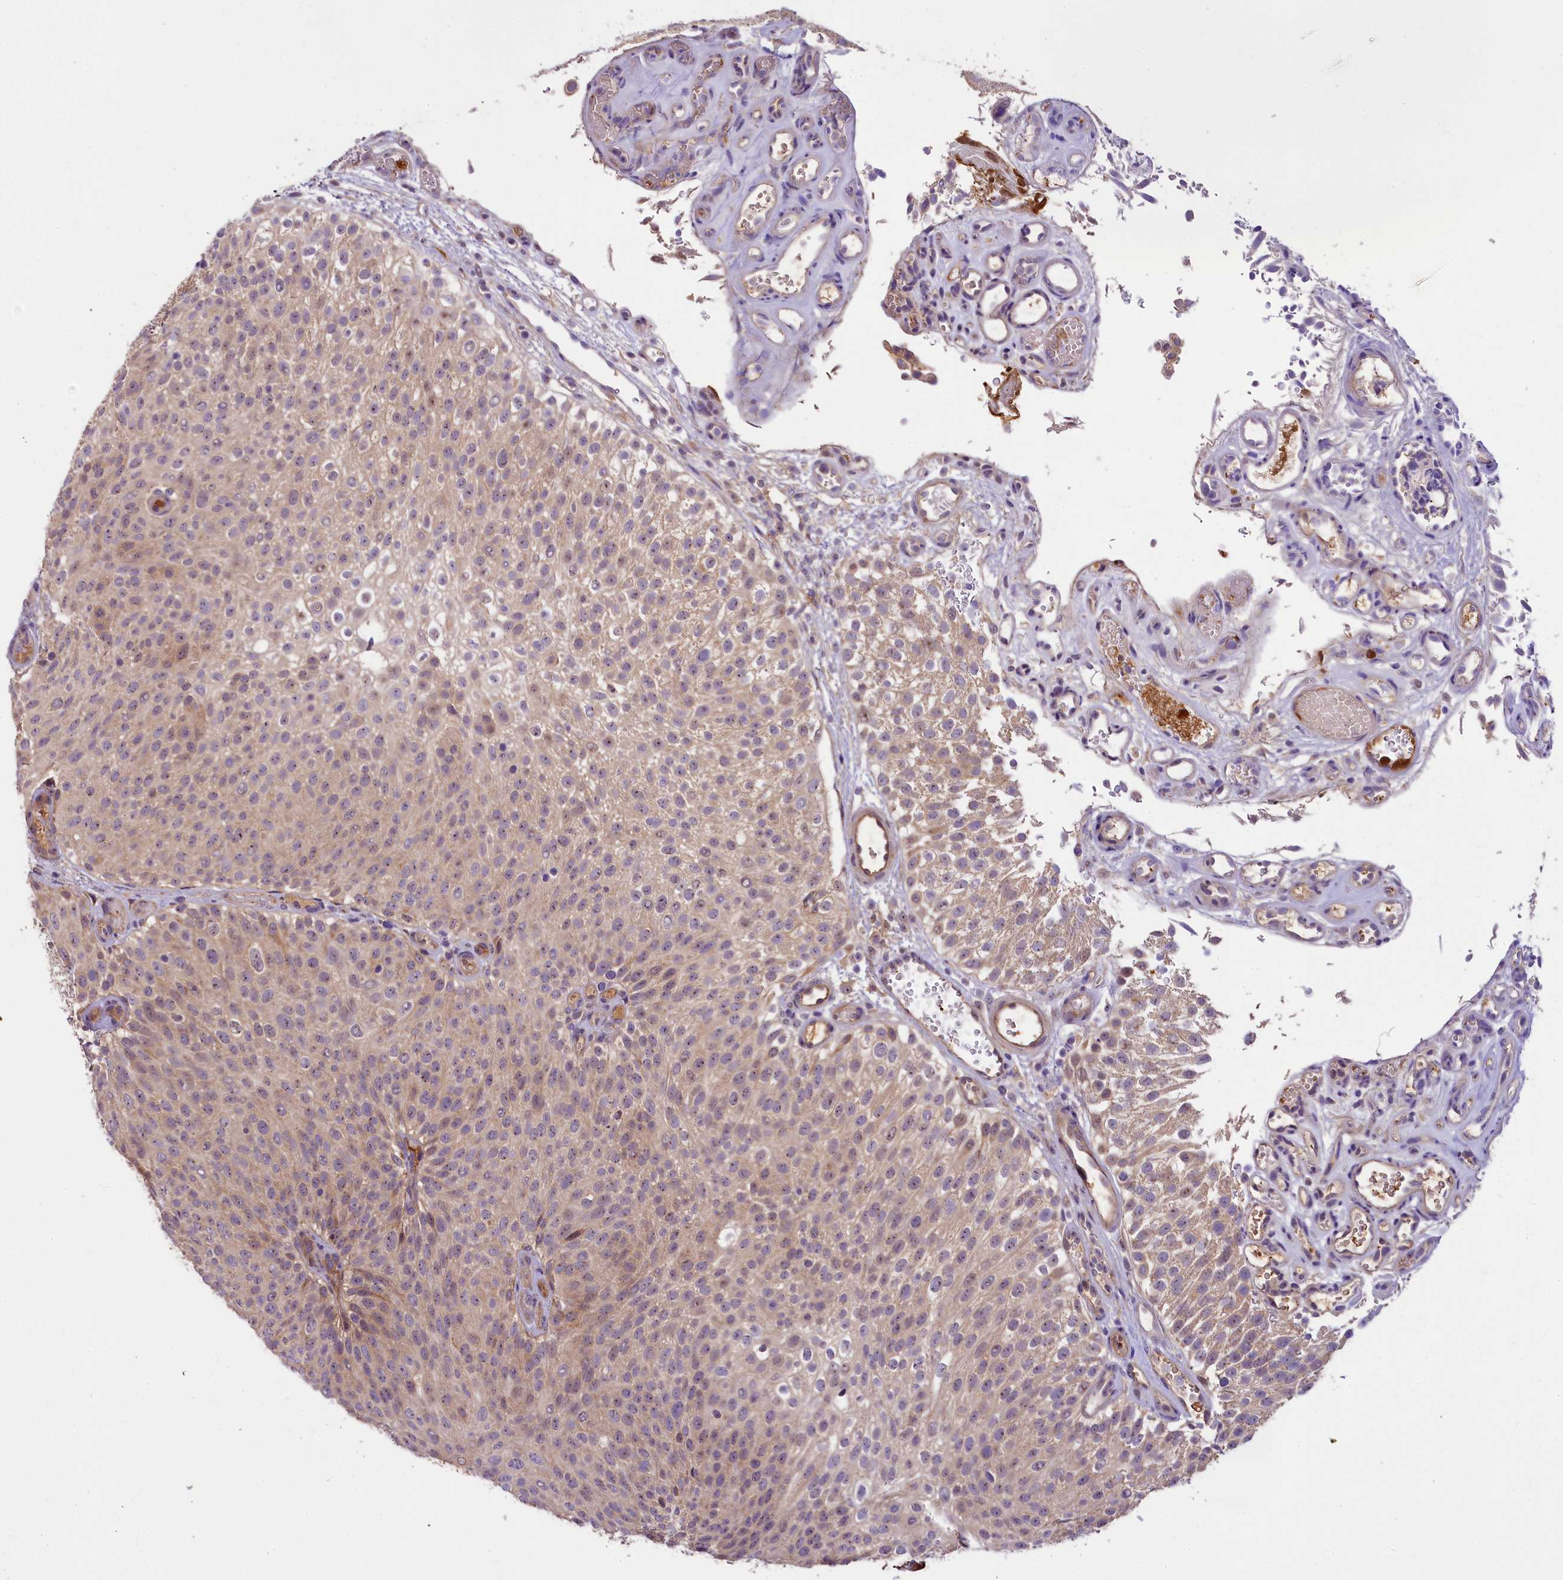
{"staining": {"intensity": "weak", "quantity": "25%-75%", "location": "cytoplasmic/membranous,nuclear"}, "tissue": "urothelial cancer", "cell_type": "Tumor cells", "image_type": "cancer", "snomed": [{"axis": "morphology", "description": "Urothelial carcinoma, Low grade"}, {"axis": "topography", "description": "Urinary bladder"}], "caption": "The micrograph displays staining of urothelial cancer, revealing weak cytoplasmic/membranous and nuclear protein expression (brown color) within tumor cells.", "gene": "UBXN6", "patient": {"sex": "male", "age": 78}}